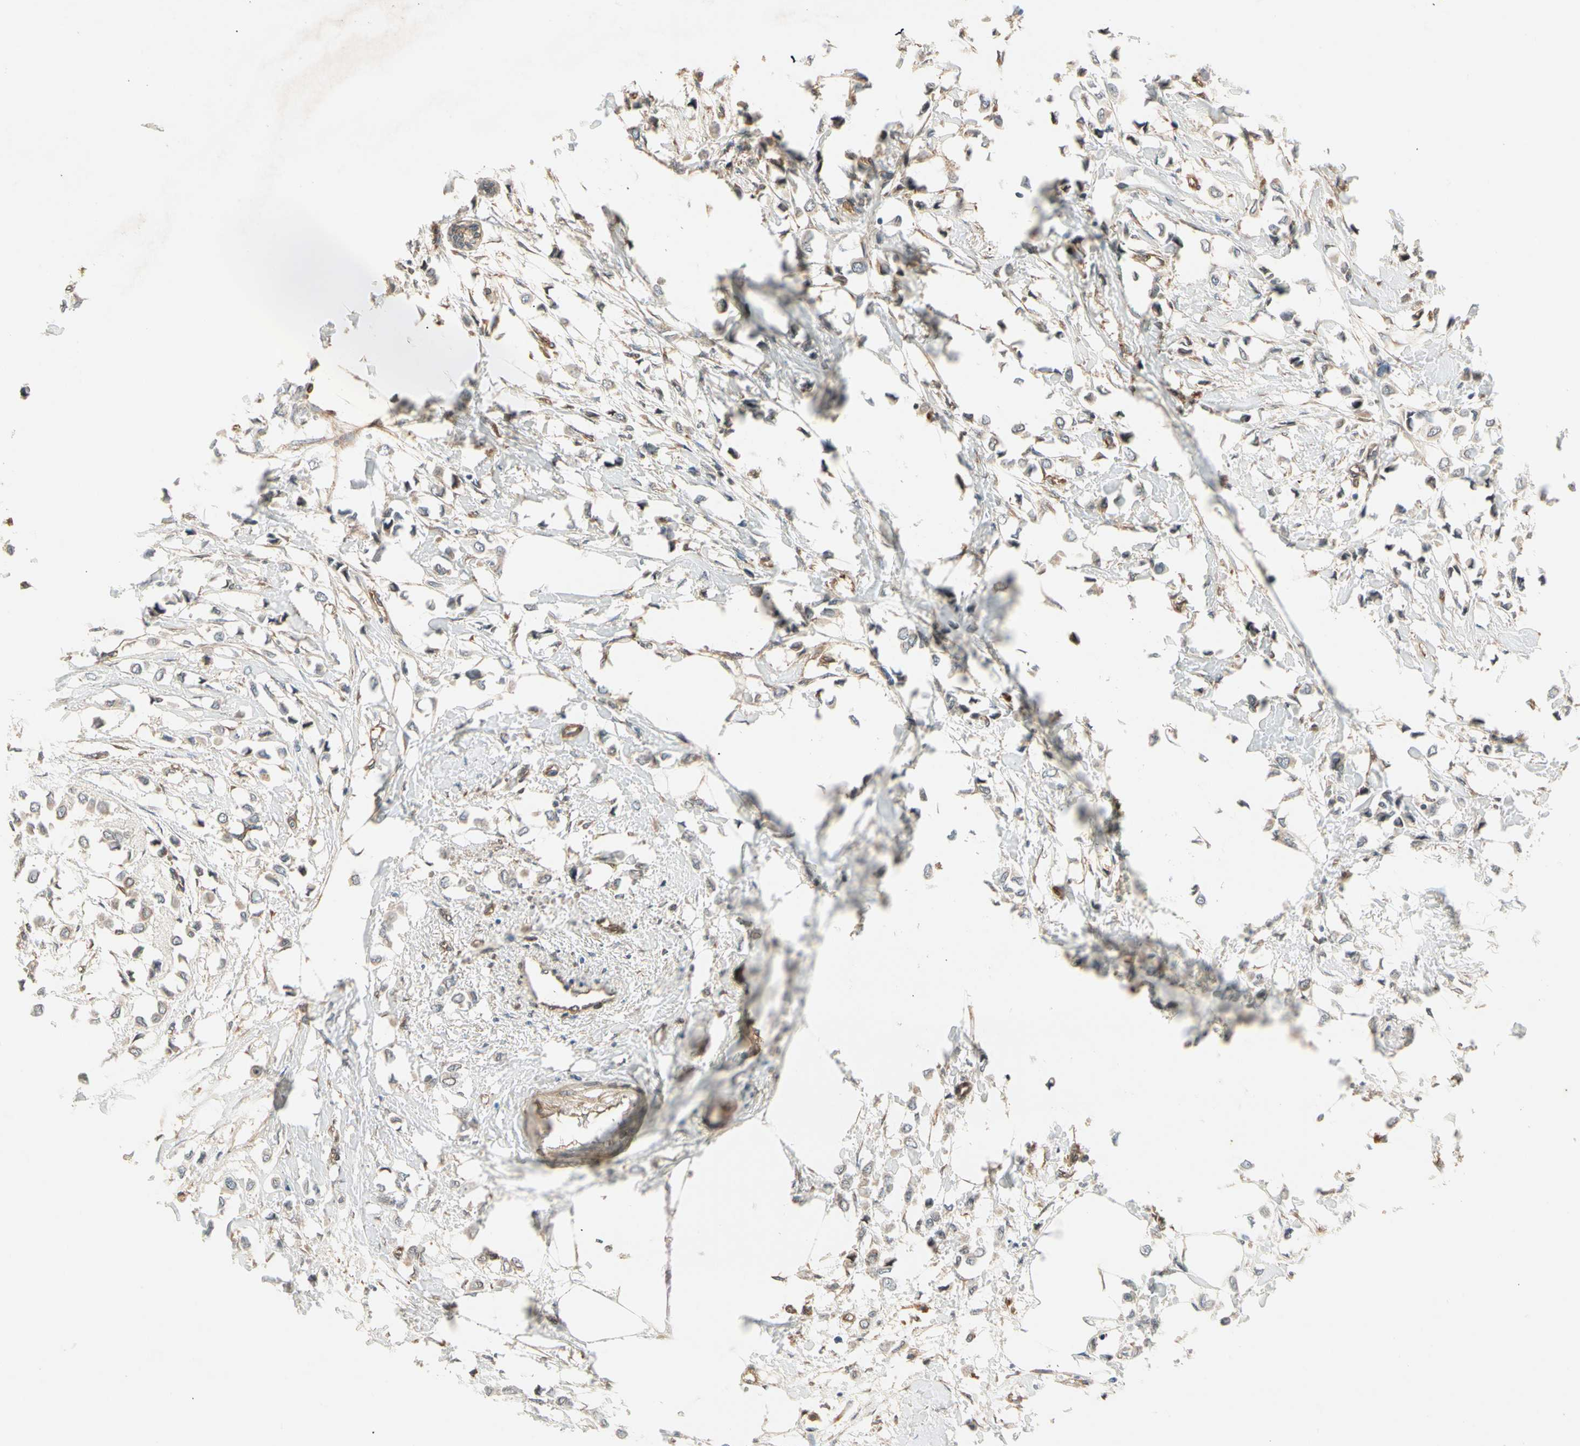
{"staining": {"intensity": "weak", "quantity": "25%-75%", "location": "cytoplasmic/membranous"}, "tissue": "breast cancer", "cell_type": "Tumor cells", "image_type": "cancer", "snomed": [{"axis": "morphology", "description": "Lobular carcinoma"}, {"axis": "topography", "description": "Breast"}], "caption": "This is a histology image of immunohistochemistry (IHC) staining of lobular carcinoma (breast), which shows weak positivity in the cytoplasmic/membranous of tumor cells.", "gene": "ROCK2", "patient": {"sex": "female", "age": 51}}